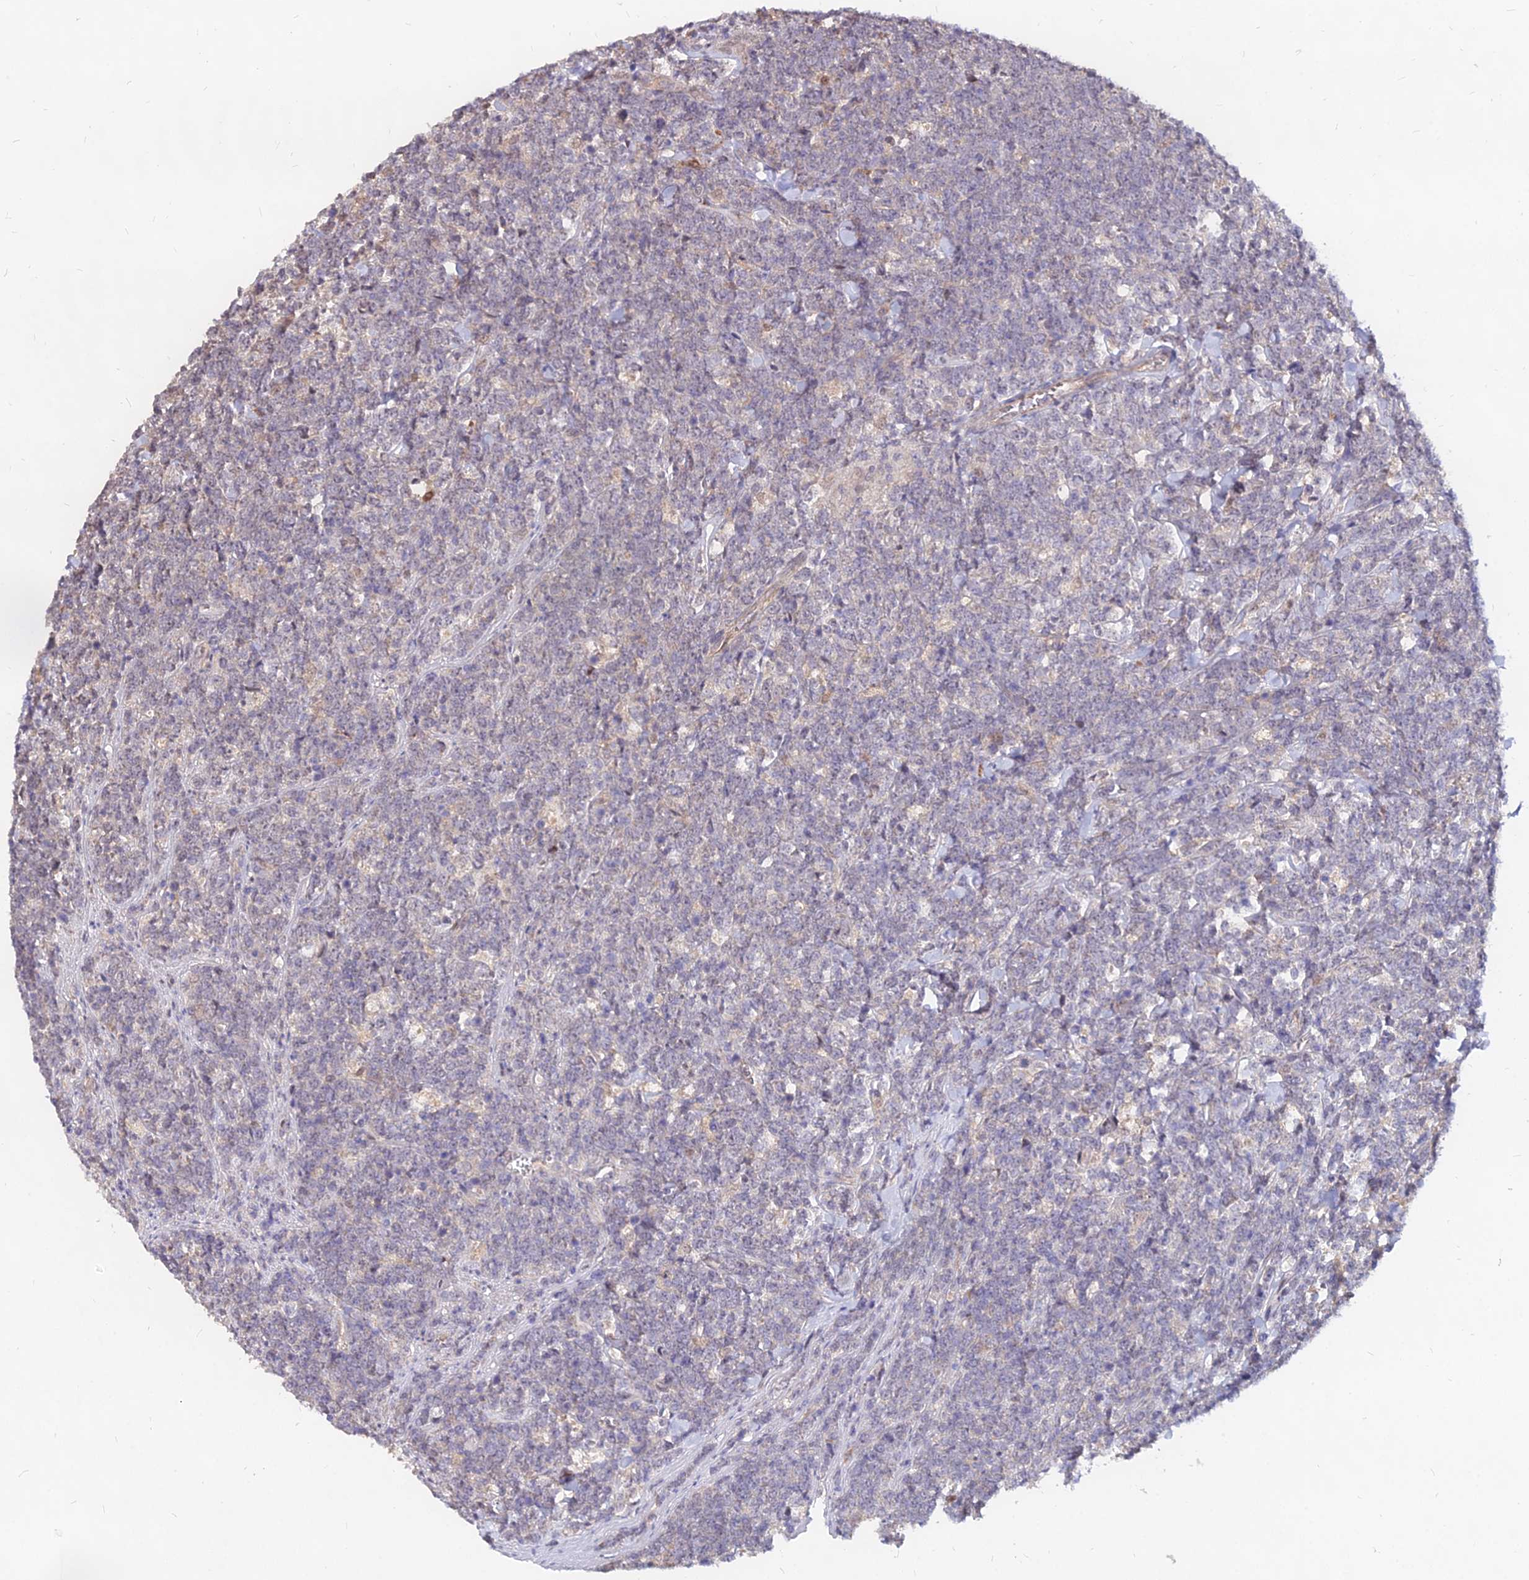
{"staining": {"intensity": "negative", "quantity": "none", "location": "none"}, "tissue": "lymphoma", "cell_type": "Tumor cells", "image_type": "cancer", "snomed": [{"axis": "morphology", "description": "Malignant lymphoma, non-Hodgkin's type, High grade"}, {"axis": "topography", "description": "Small intestine"}], "caption": "DAB immunohistochemical staining of human high-grade malignant lymphoma, non-Hodgkin's type shows no significant staining in tumor cells.", "gene": "C11orf68", "patient": {"sex": "male", "age": 8}}